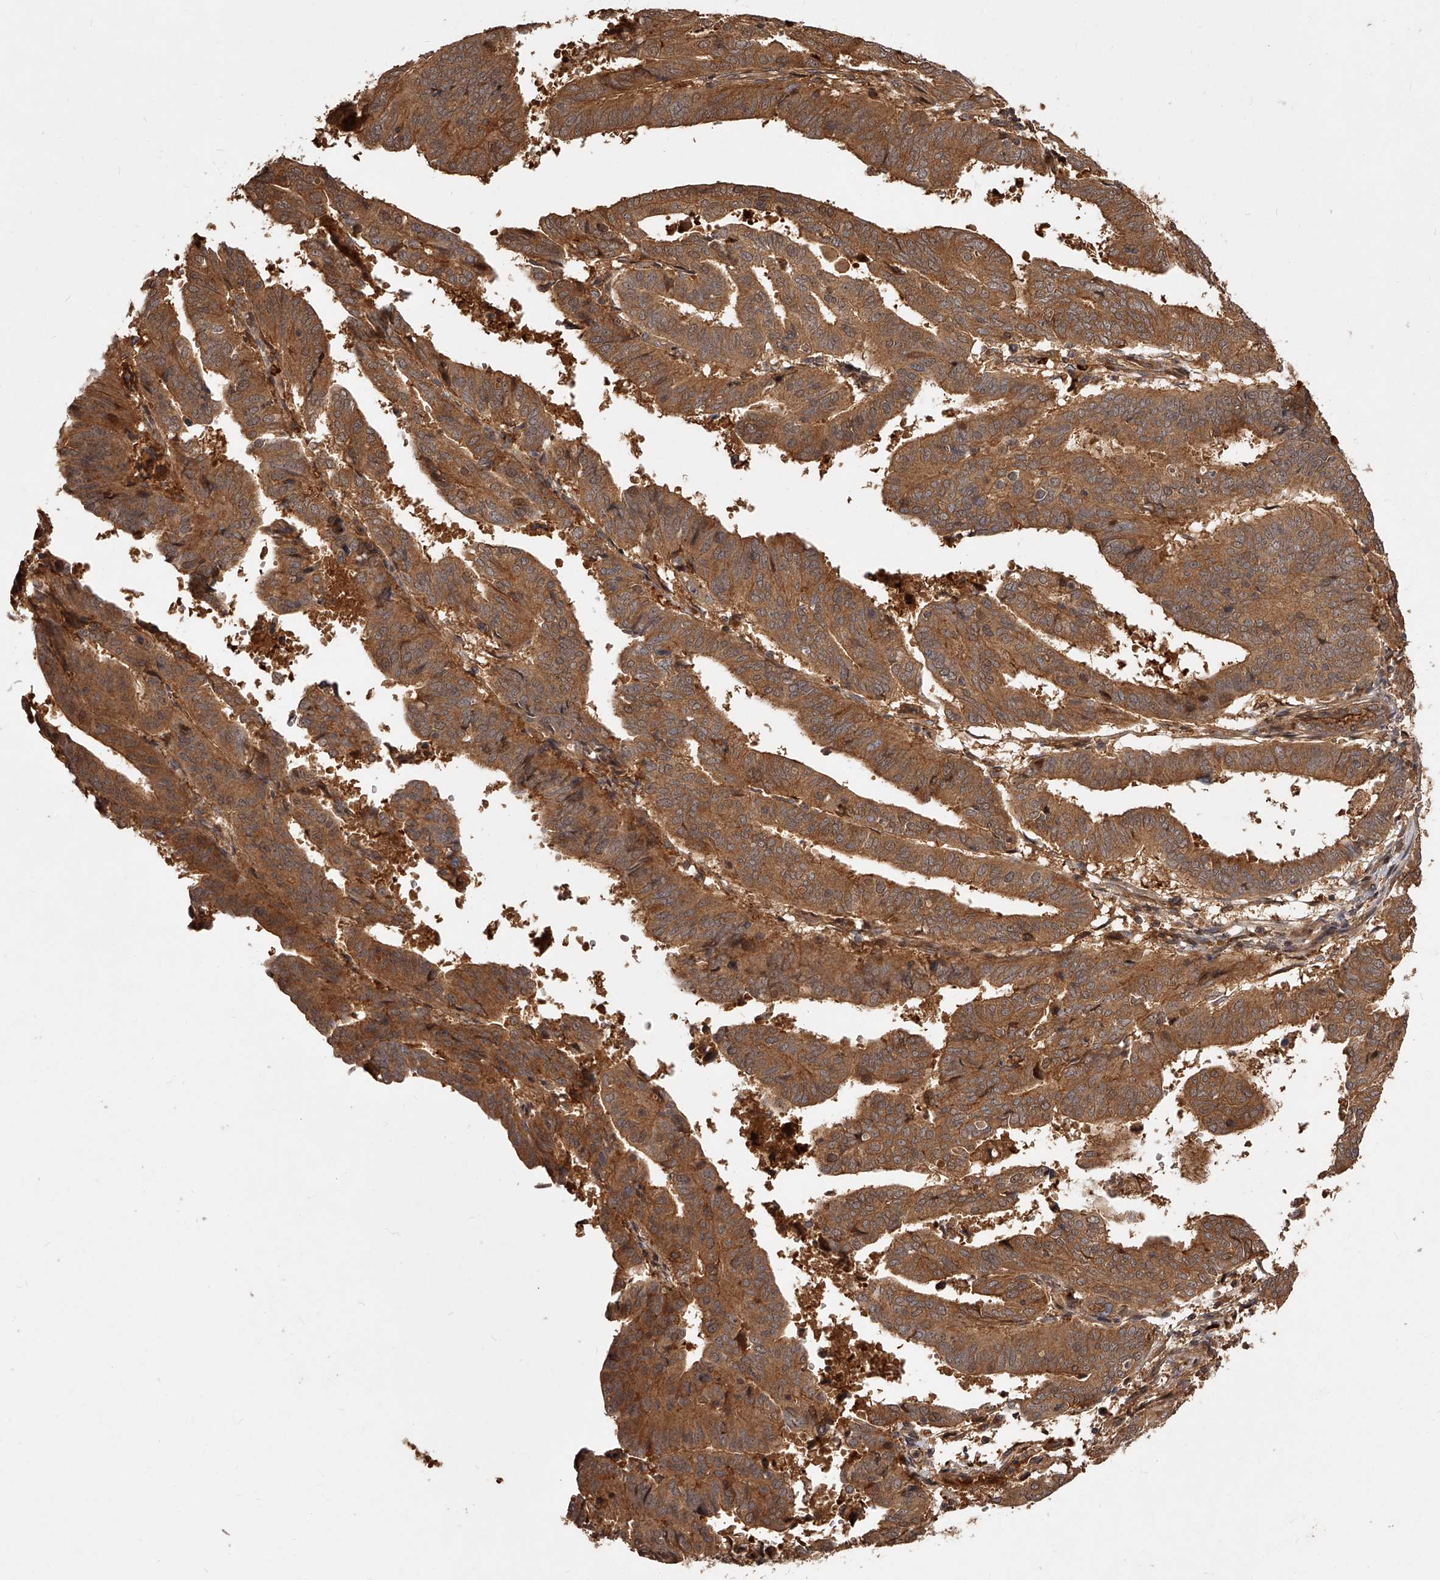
{"staining": {"intensity": "moderate", "quantity": ">75%", "location": "cytoplasmic/membranous"}, "tissue": "endometrial cancer", "cell_type": "Tumor cells", "image_type": "cancer", "snomed": [{"axis": "morphology", "description": "Adenocarcinoma, NOS"}, {"axis": "topography", "description": "Uterus"}], "caption": "Immunohistochemical staining of human adenocarcinoma (endometrial) shows medium levels of moderate cytoplasmic/membranous protein staining in approximately >75% of tumor cells. (DAB IHC, brown staining for protein, blue staining for nuclei).", "gene": "CRYZL1", "patient": {"sex": "female", "age": 77}}